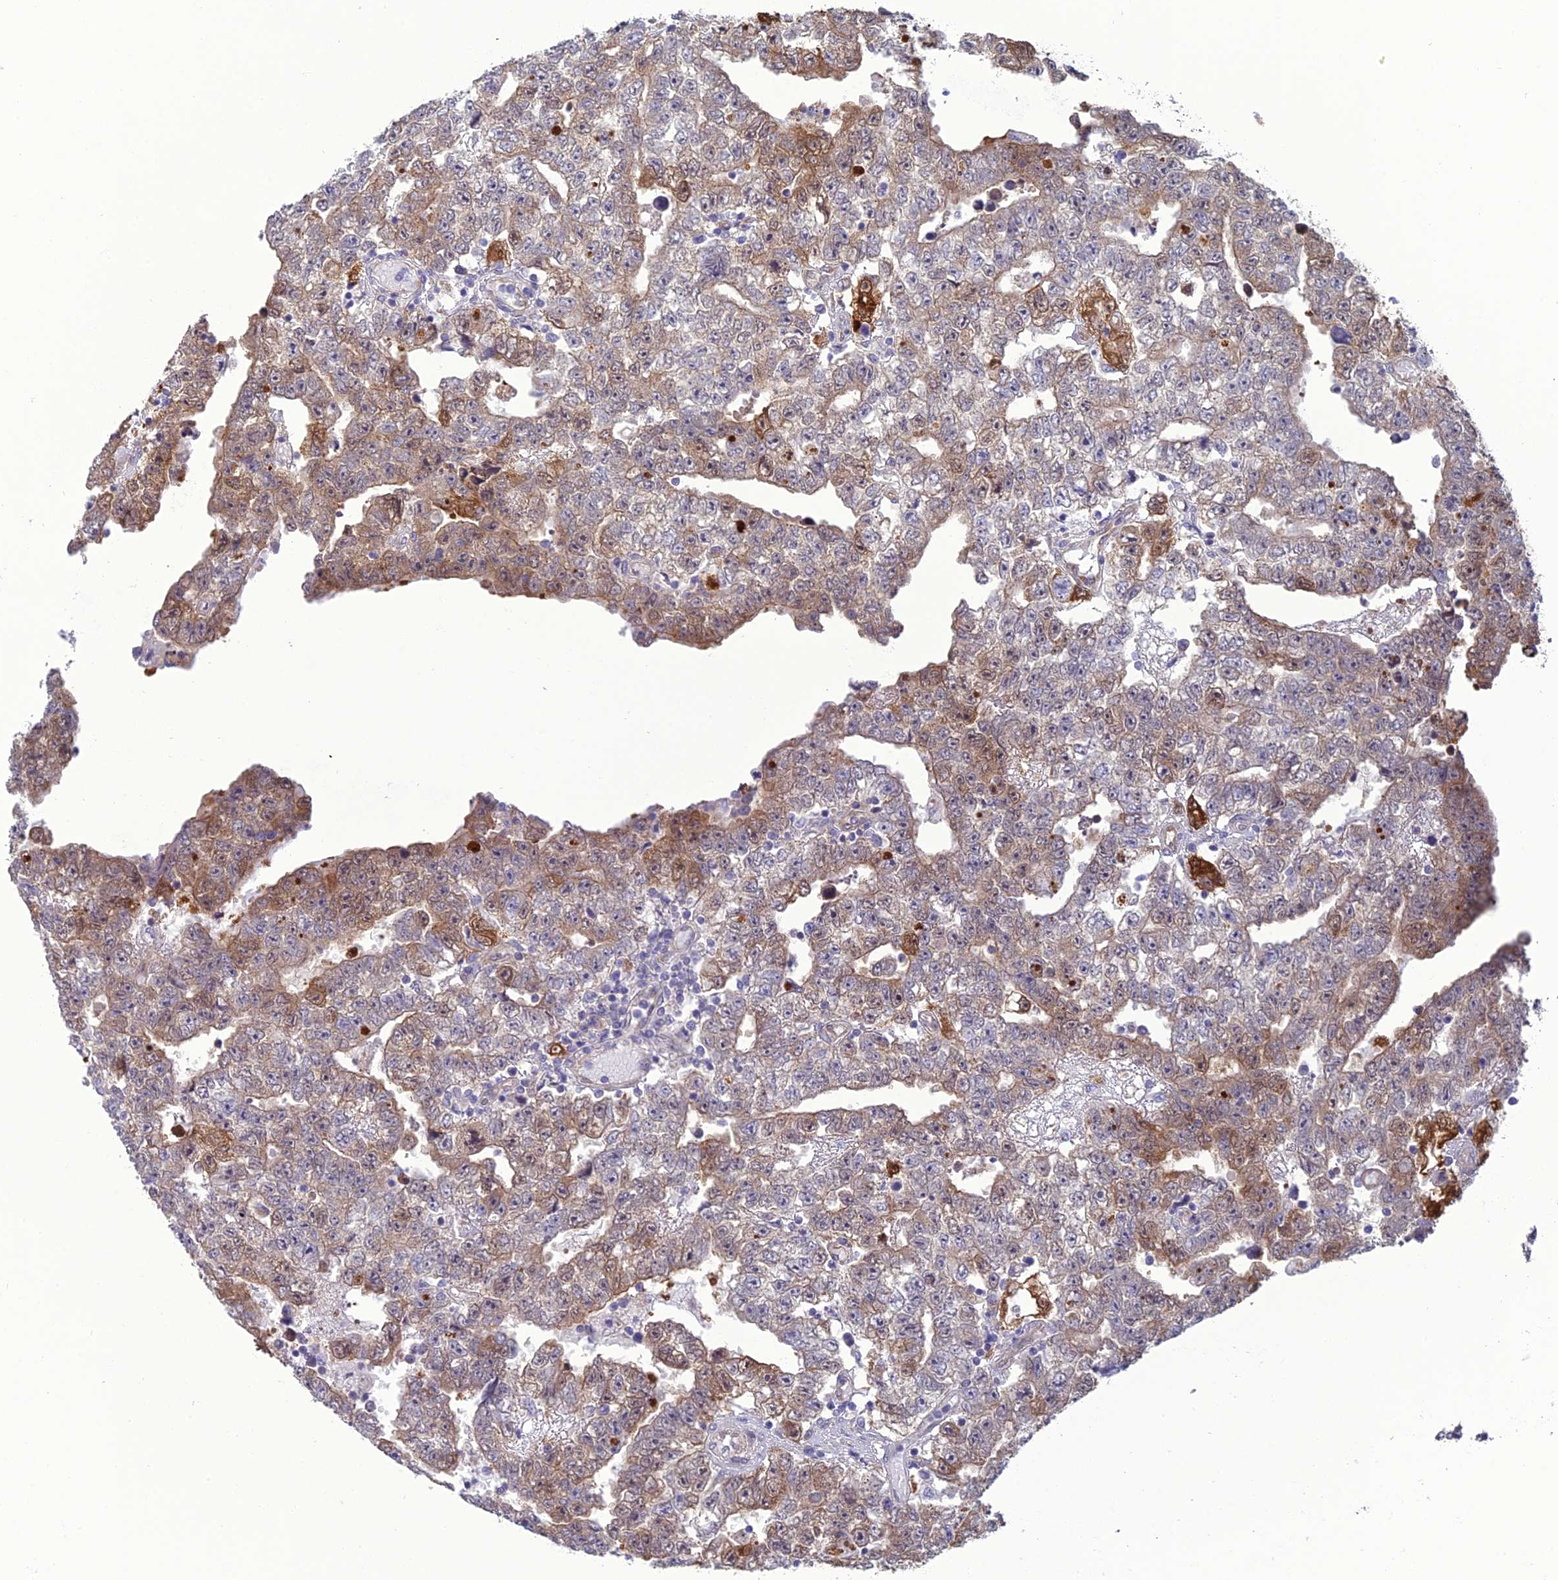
{"staining": {"intensity": "moderate", "quantity": "<25%", "location": "cytoplasmic/membranous"}, "tissue": "testis cancer", "cell_type": "Tumor cells", "image_type": "cancer", "snomed": [{"axis": "morphology", "description": "Carcinoma, Embryonal, NOS"}, {"axis": "topography", "description": "Testis"}], "caption": "High-power microscopy captured an IHC micrograph of embryonal carcinoma (testis), revealing moderate cytoplasmic/membranous staining in approximately <25% of tumor cells.", "gene": "GNPNAT1", "patient": {"sex": "male", "age": 25}}